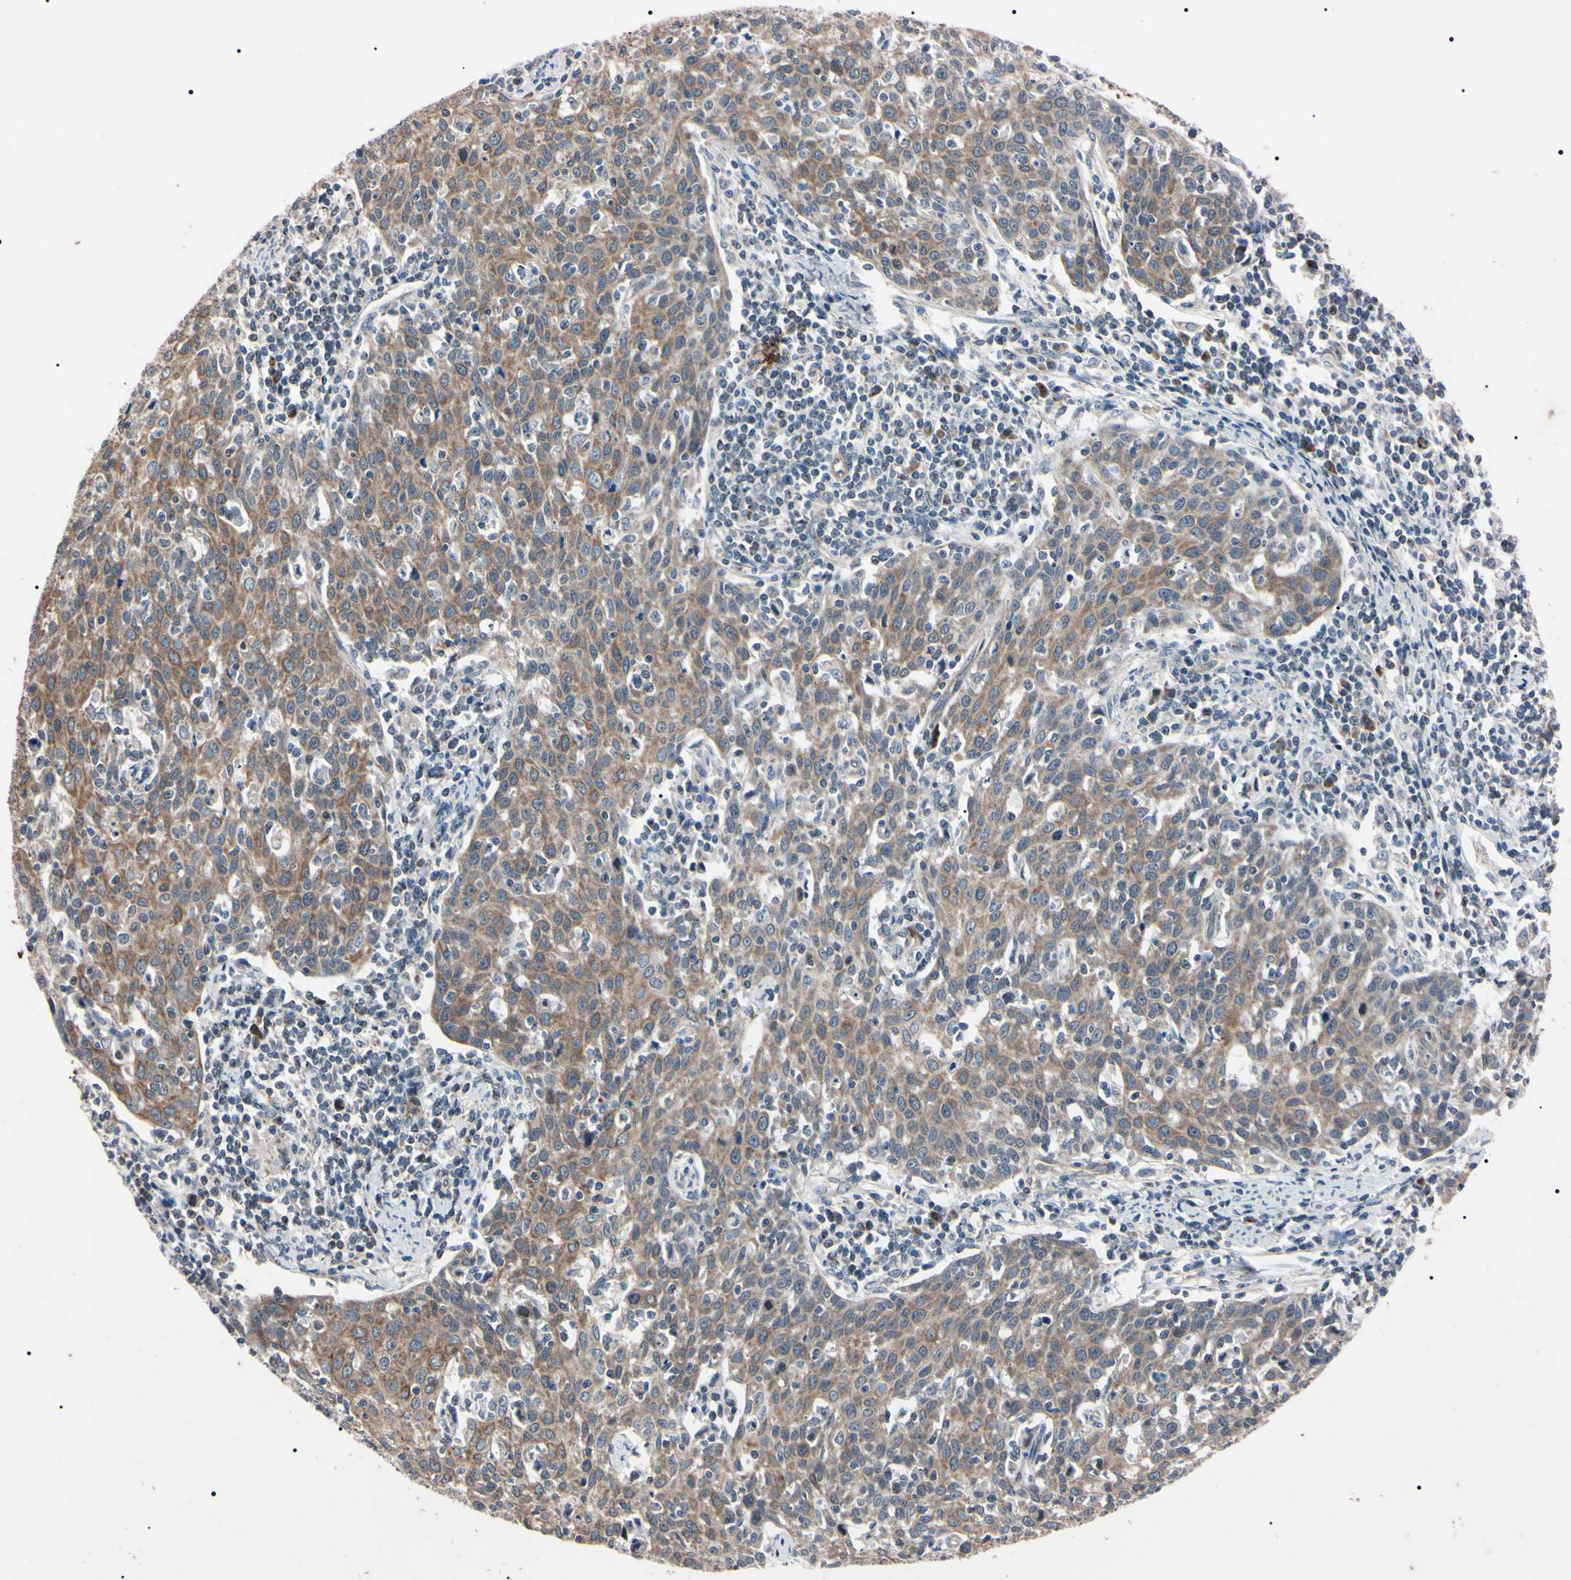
{"staining": {"intensity": "moderate", "quantity": ">75%", "location": "cytoplasmic/membranous"}, "tissue": "cervical cancer", "cell_type": "Tumor cells", "image_type": "cancer", "snomed": [{"axis": "morphology", "description": "Squamous cell carcinoma, NOS"}, {"axis": "topography", "description": "Cervix"}], "caption": "IHC staining of cervical cancer, which reveals medium levels of moderate cytoplasmic/membranous staining in approximately >75% of tumor cells indicating moderate cytoplasmic/membranous protein staining. The staining was performed using DAB (3,3'-diaminobenzidine) (brown) for protein detection and nuclei were counterstained in hematoxylin (blue).", "gene": "TNFRSF1A", "patient": {"sex": "female", "age": 38}}